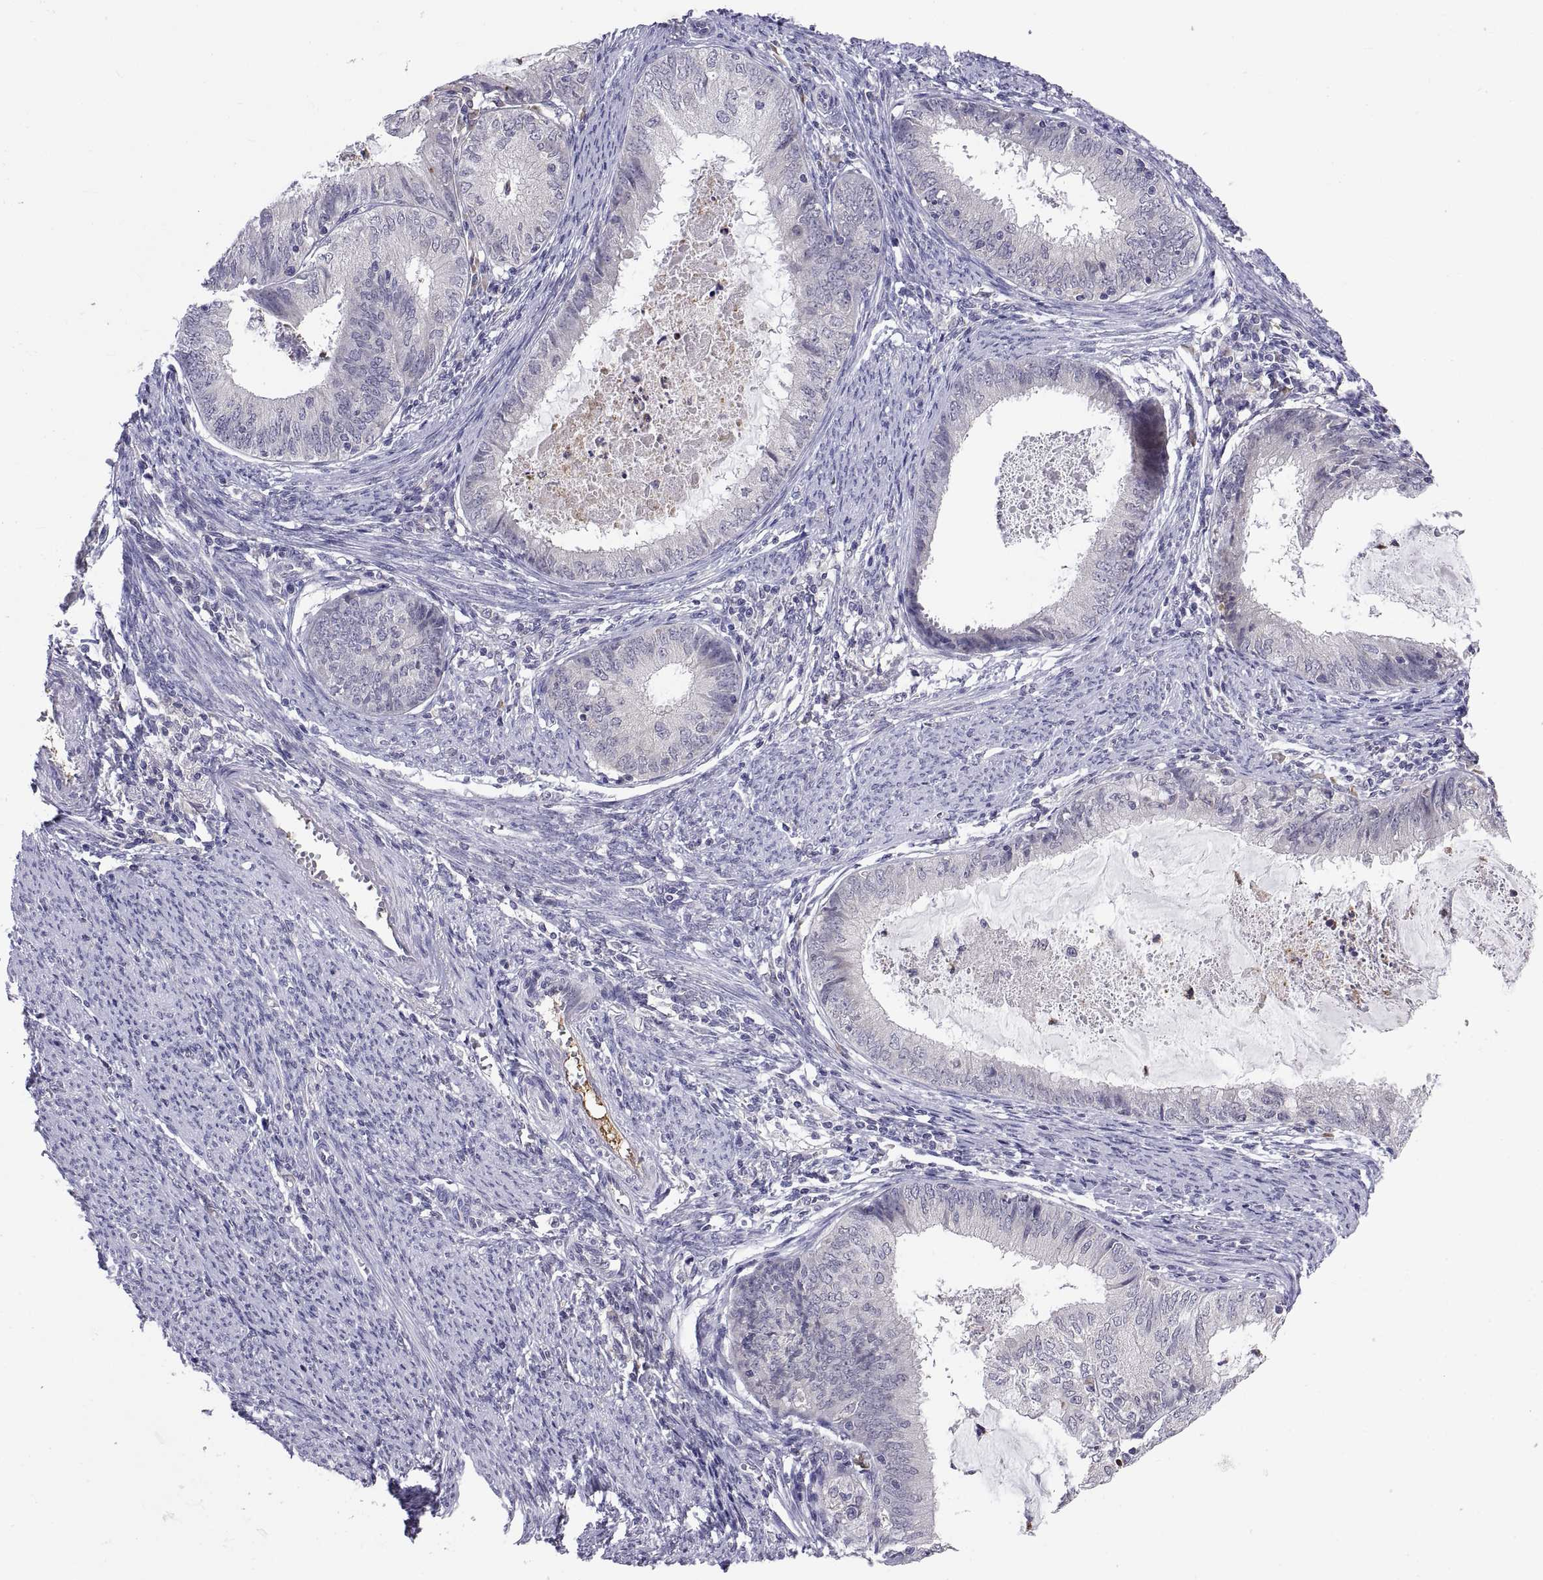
{"staining": {"intensity": "negative", "quantity": "none", "location": "none"}, "tissue": "endometrial cancer", "cell_type": "Tumor cells", "image_type": "cancer", "snomed": [{"axis": "morphology", "description": "Adenocarcinoma, NOS"}, {"axis": "topography", "description": "Endometrium"}], "caption": "A photomicrograph of endometrial cancer stained for a protein exhibits no brown staining in tumor cells.", "gene": "PKP1", "patient": {"sex": "female", "age": 57}}